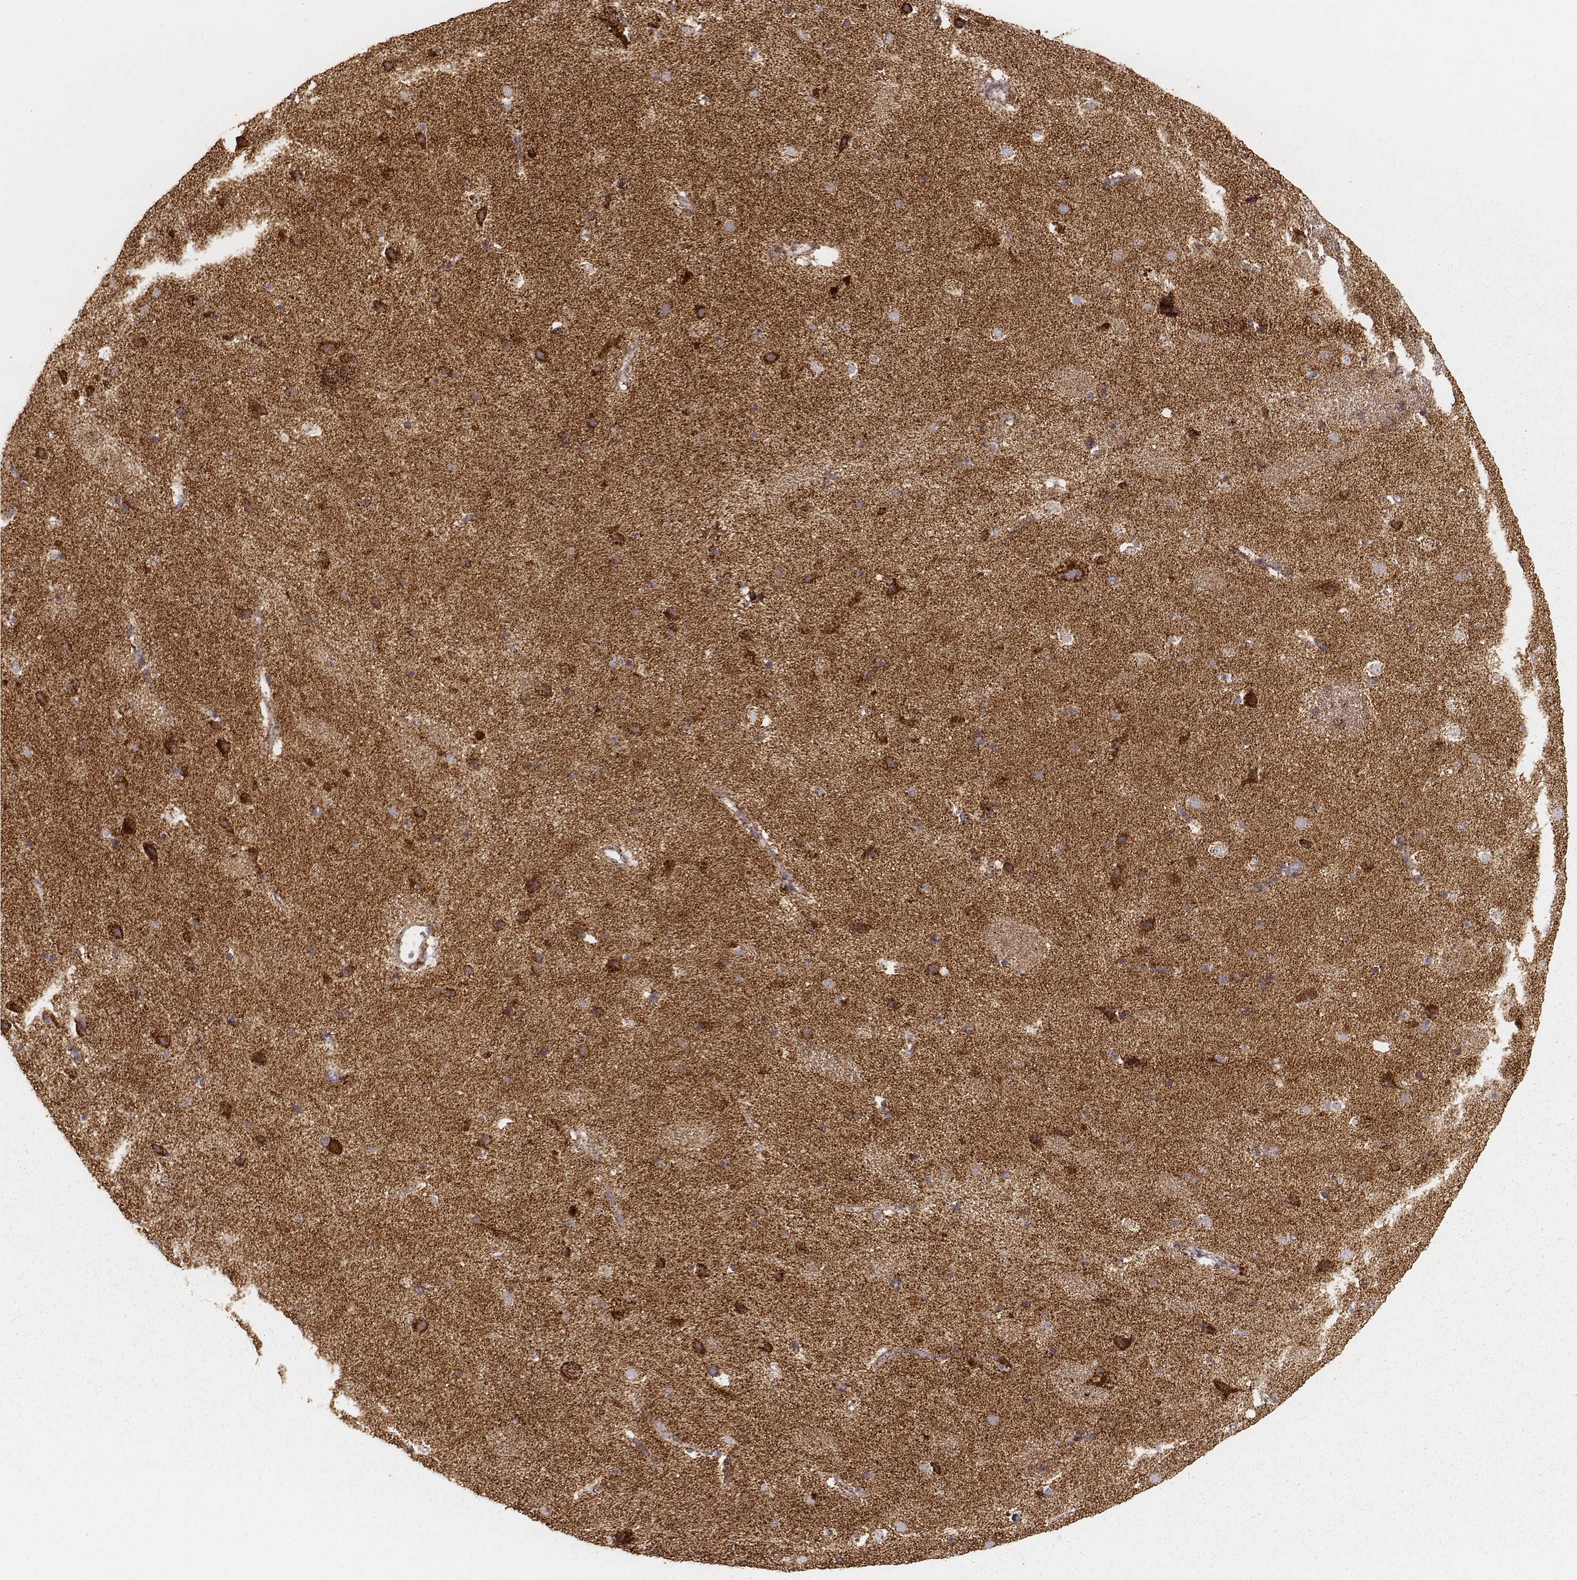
{"staining": {"intensity": "strong", "quantity": ">75%", "location": "cytoplasmic/membranous"}, "tissue": "caudate", "cell_type": "Glial cells", "image_type": "normal", "snomed": [{"axis": "morphology", "description": "Normal tissue, NOS"}, {"axis": "topography", "description": "Lateral ventricle wall"}], "caption": "Immunohistochemical staining of unremarkable caudate demonstrates strong cytoplasmic/membranous protein expression in approximately >75% of glial cells. Using DAB (brown) and hematoxylin (blue) stains, captured at high magnification using brightfield microscopy.", "gene": "CS", "patient": {"sex": "female", "age": 71}}